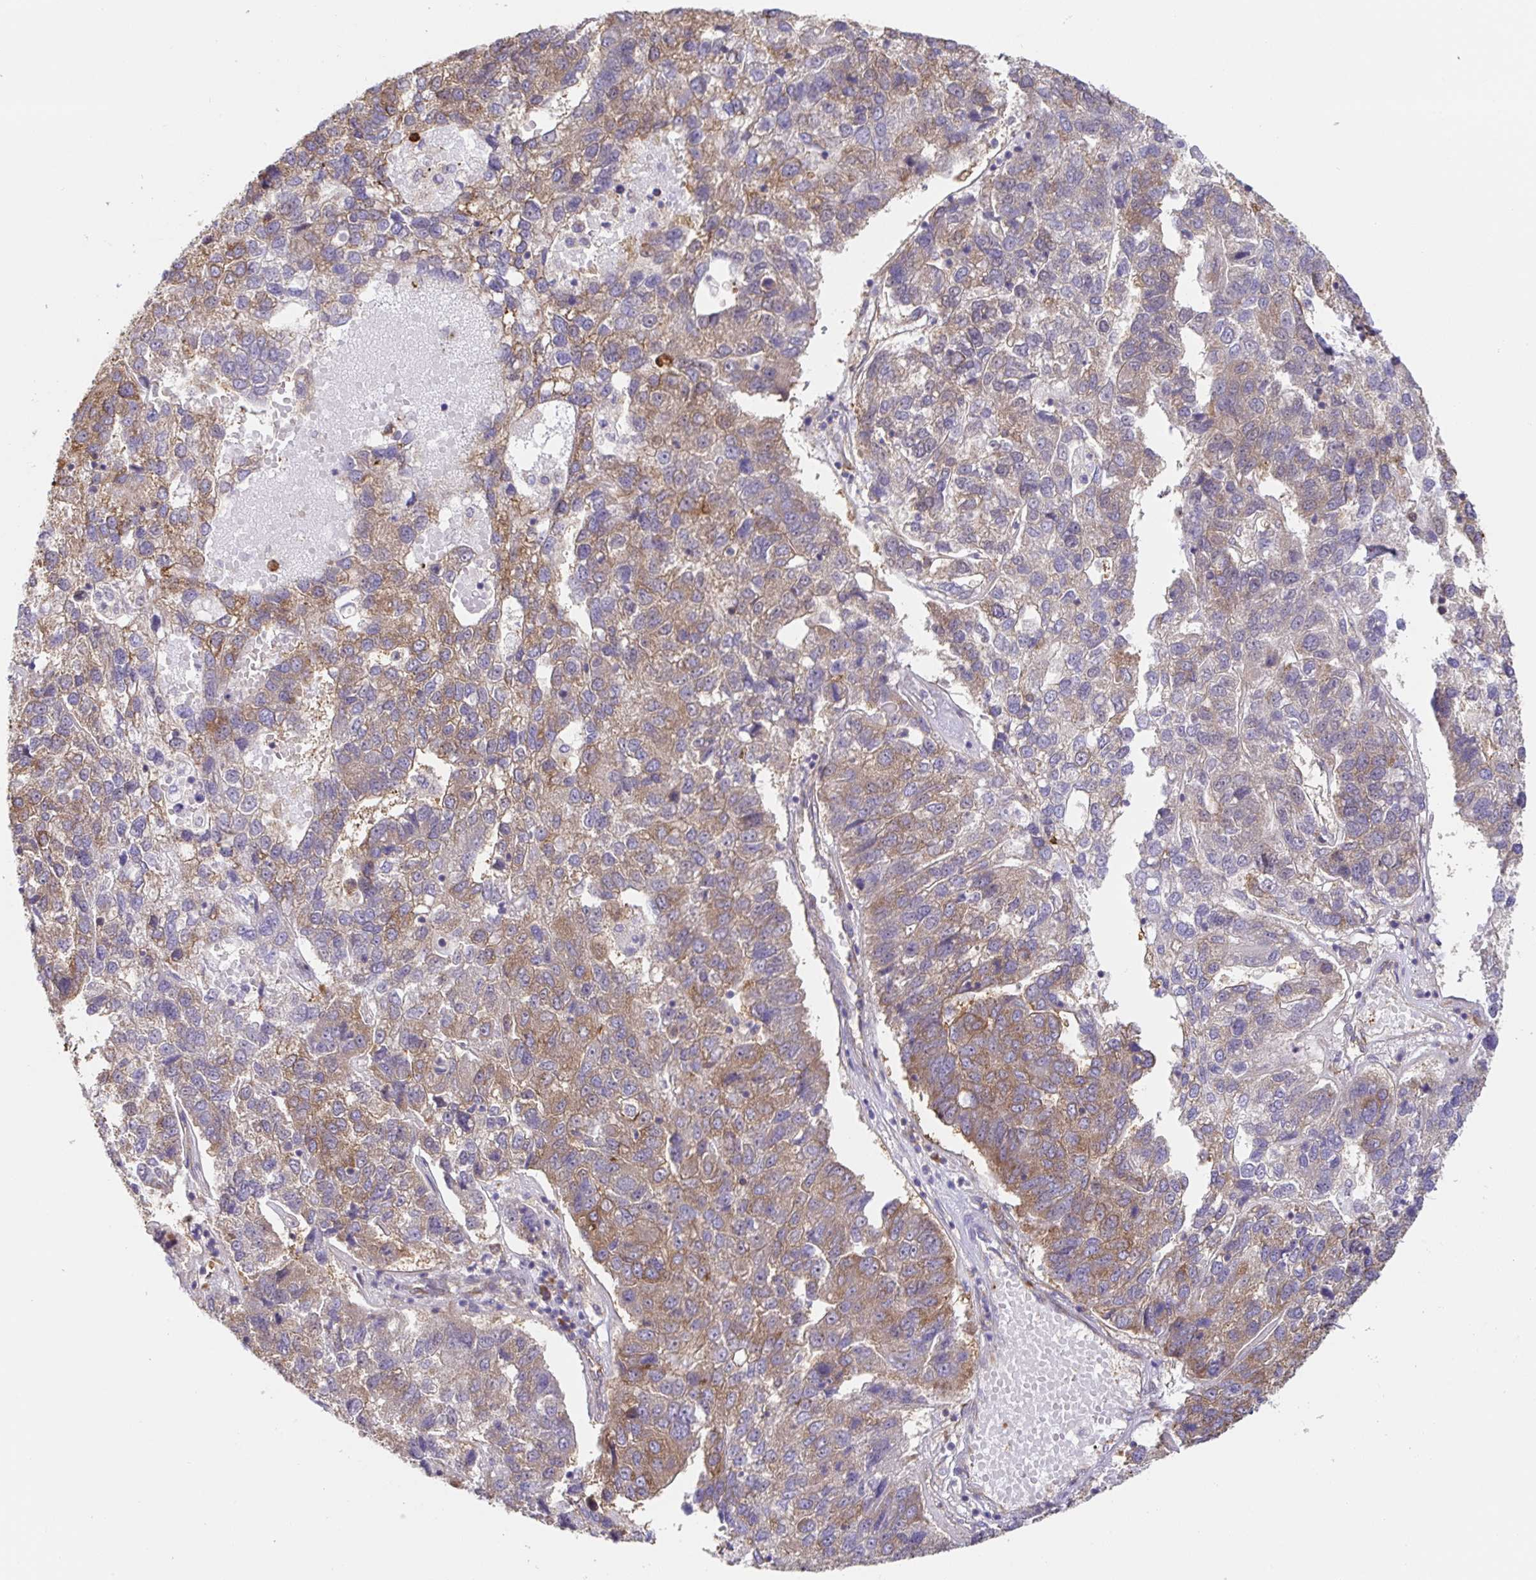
{"staining": {"intensity": "moderate", "quantity": "25%-75%", "location": "cytoplasmic/membranous"}, "tissue": "pancreatic cancer", "cell_type": "Tumor cells", "image_type": "cancer", "snomed": [{"axis": "morphology", "description": "Adenocarcinoma, NOS"}, {"axis": "topography", "description": "Pancreas"}], "caption": "Immunohistochemical staining of adenocarcinoma (pancreatic) displays moderate cytoplasmic/membranous protein staining in about 25%-75% of tumor cells.", "gene": "PDPK1", "patient": {"sex": "female", "age": 61}}